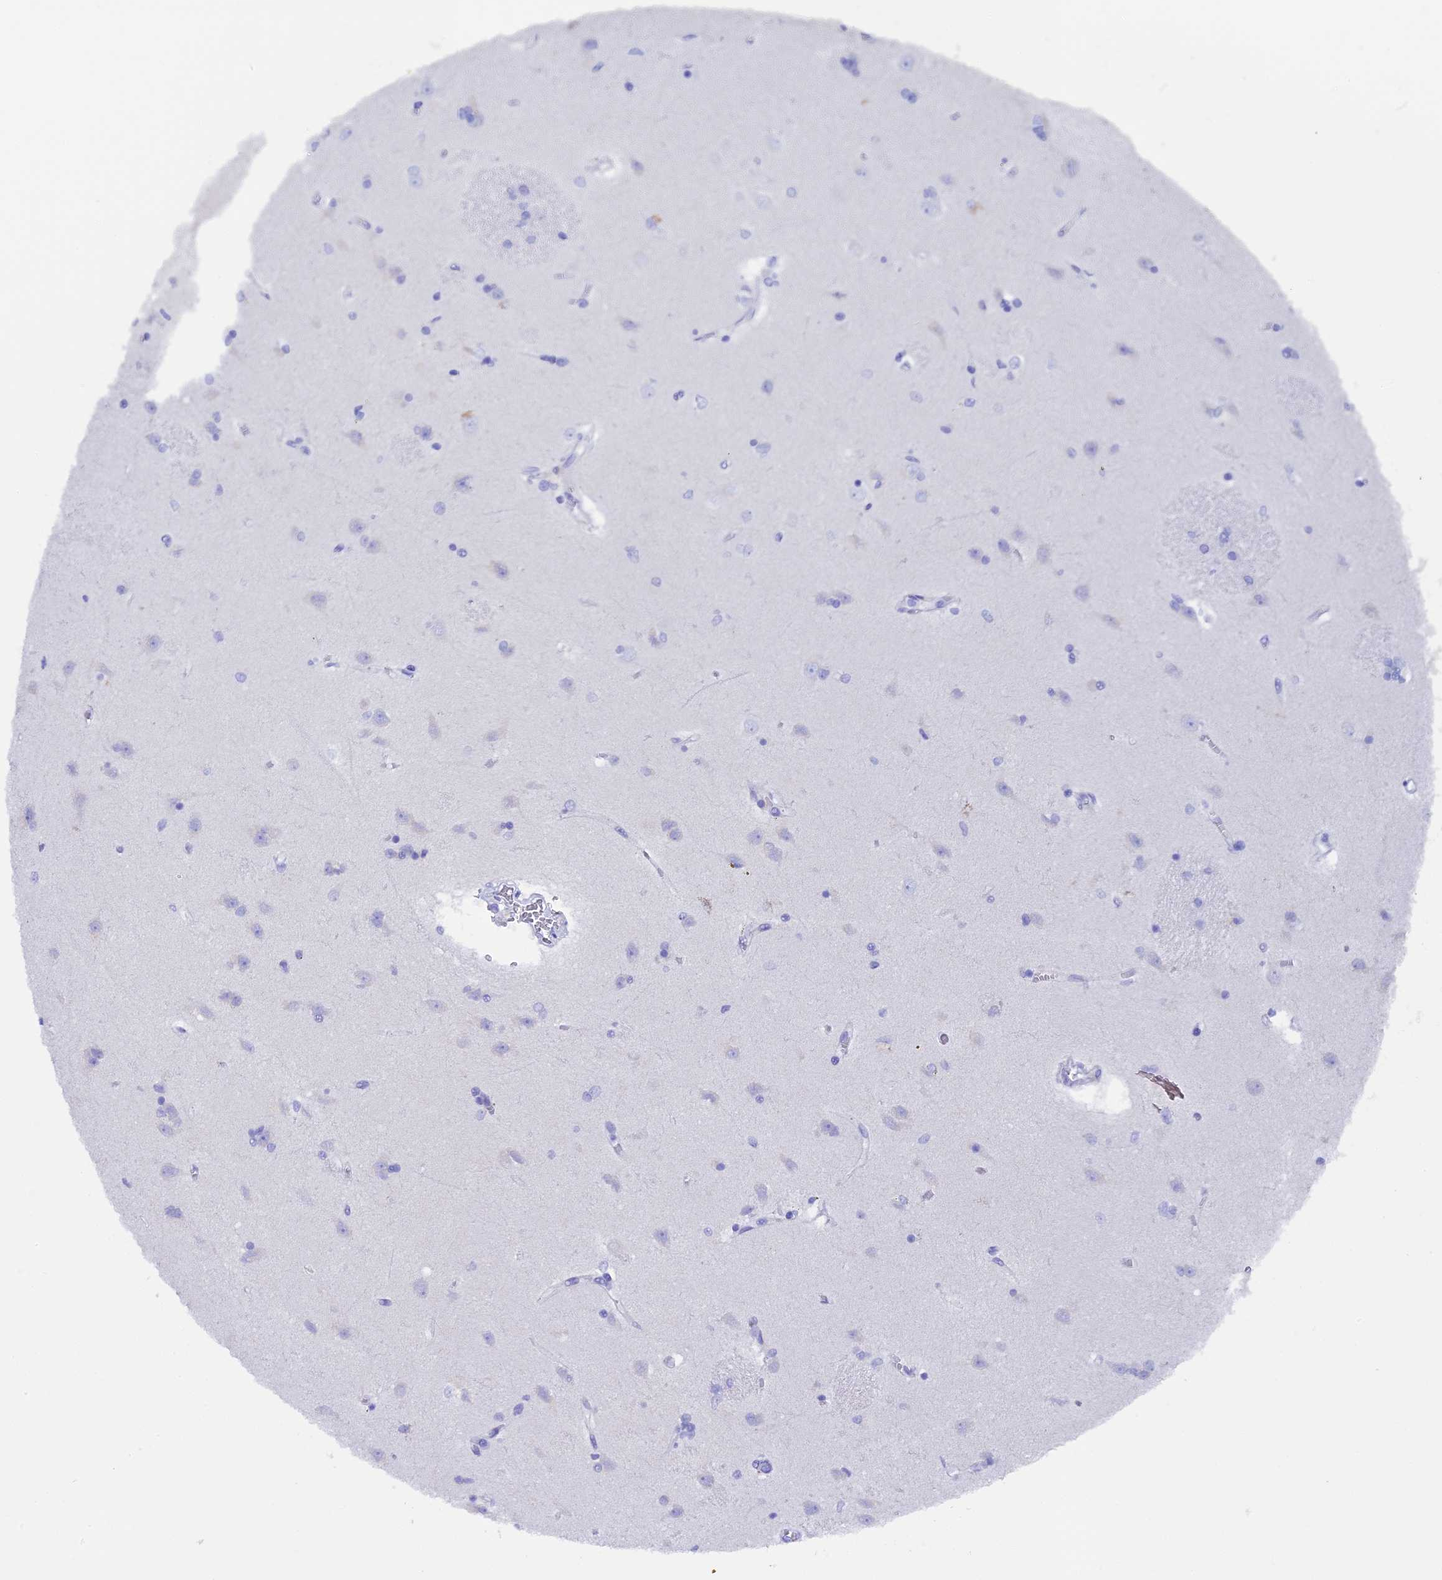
{"staining": {"intensity": "negative", "quantity": "none", "location": "none"}, "tissue": "caudate", "cell_type": "Glial cells", "image_type": "normal", "snomed": [{"axis": "morphology", "description": "Normal tissue, NOS"}, {"axis": "topography", "description": "Lateral ventricle wall"}], "caption": "Caudate stained for a protein using IHC demonstrates no expression glial cells.", "gene": "FKBP11", "patient": {"sex": "male", "age": 37}}